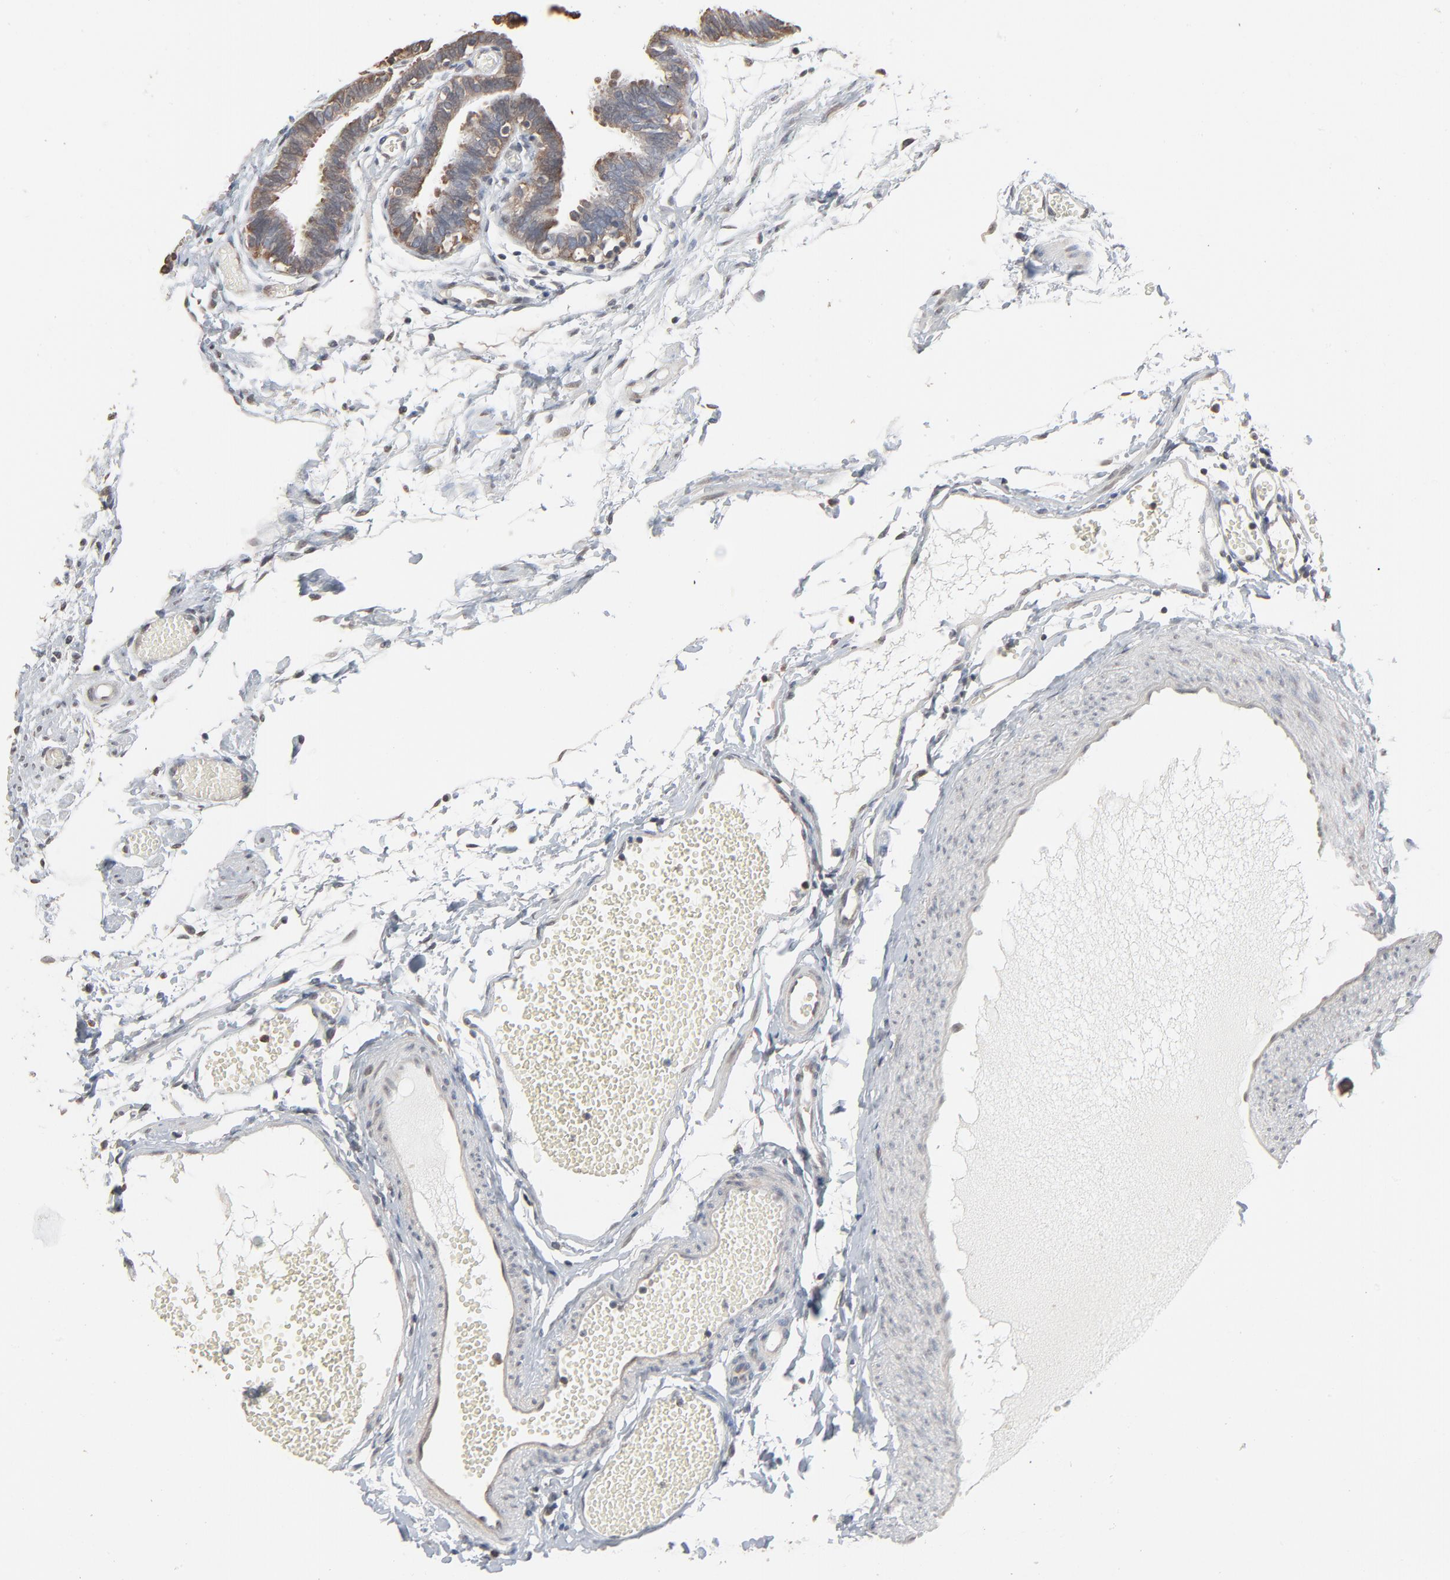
{"staining": {"intensity": "moderate", "quantity": ">75%", "location": "cytoplasmic/membranous"}, "tissue": "fallopian tube", "cell_type": "Glandular cells", "image_type": "normal", "snomed": [{"axis": "morphology", "description": "Normal tissue, NOS"}, {"axis": "topography", "description": "Fallopian tube"}], "caption": "Immunohistochemical staining of benign fallopian tube shows moderate cytoplasmic/membranous protein positivity in approximately >75% of glandular cells. The staining is performed using DAB brown chromogen to label protein expression. The nuclei are counter-stained blue using hematoxylin.", "gene": "CCT5", "patient": {"sex": "female", "age": 29}}